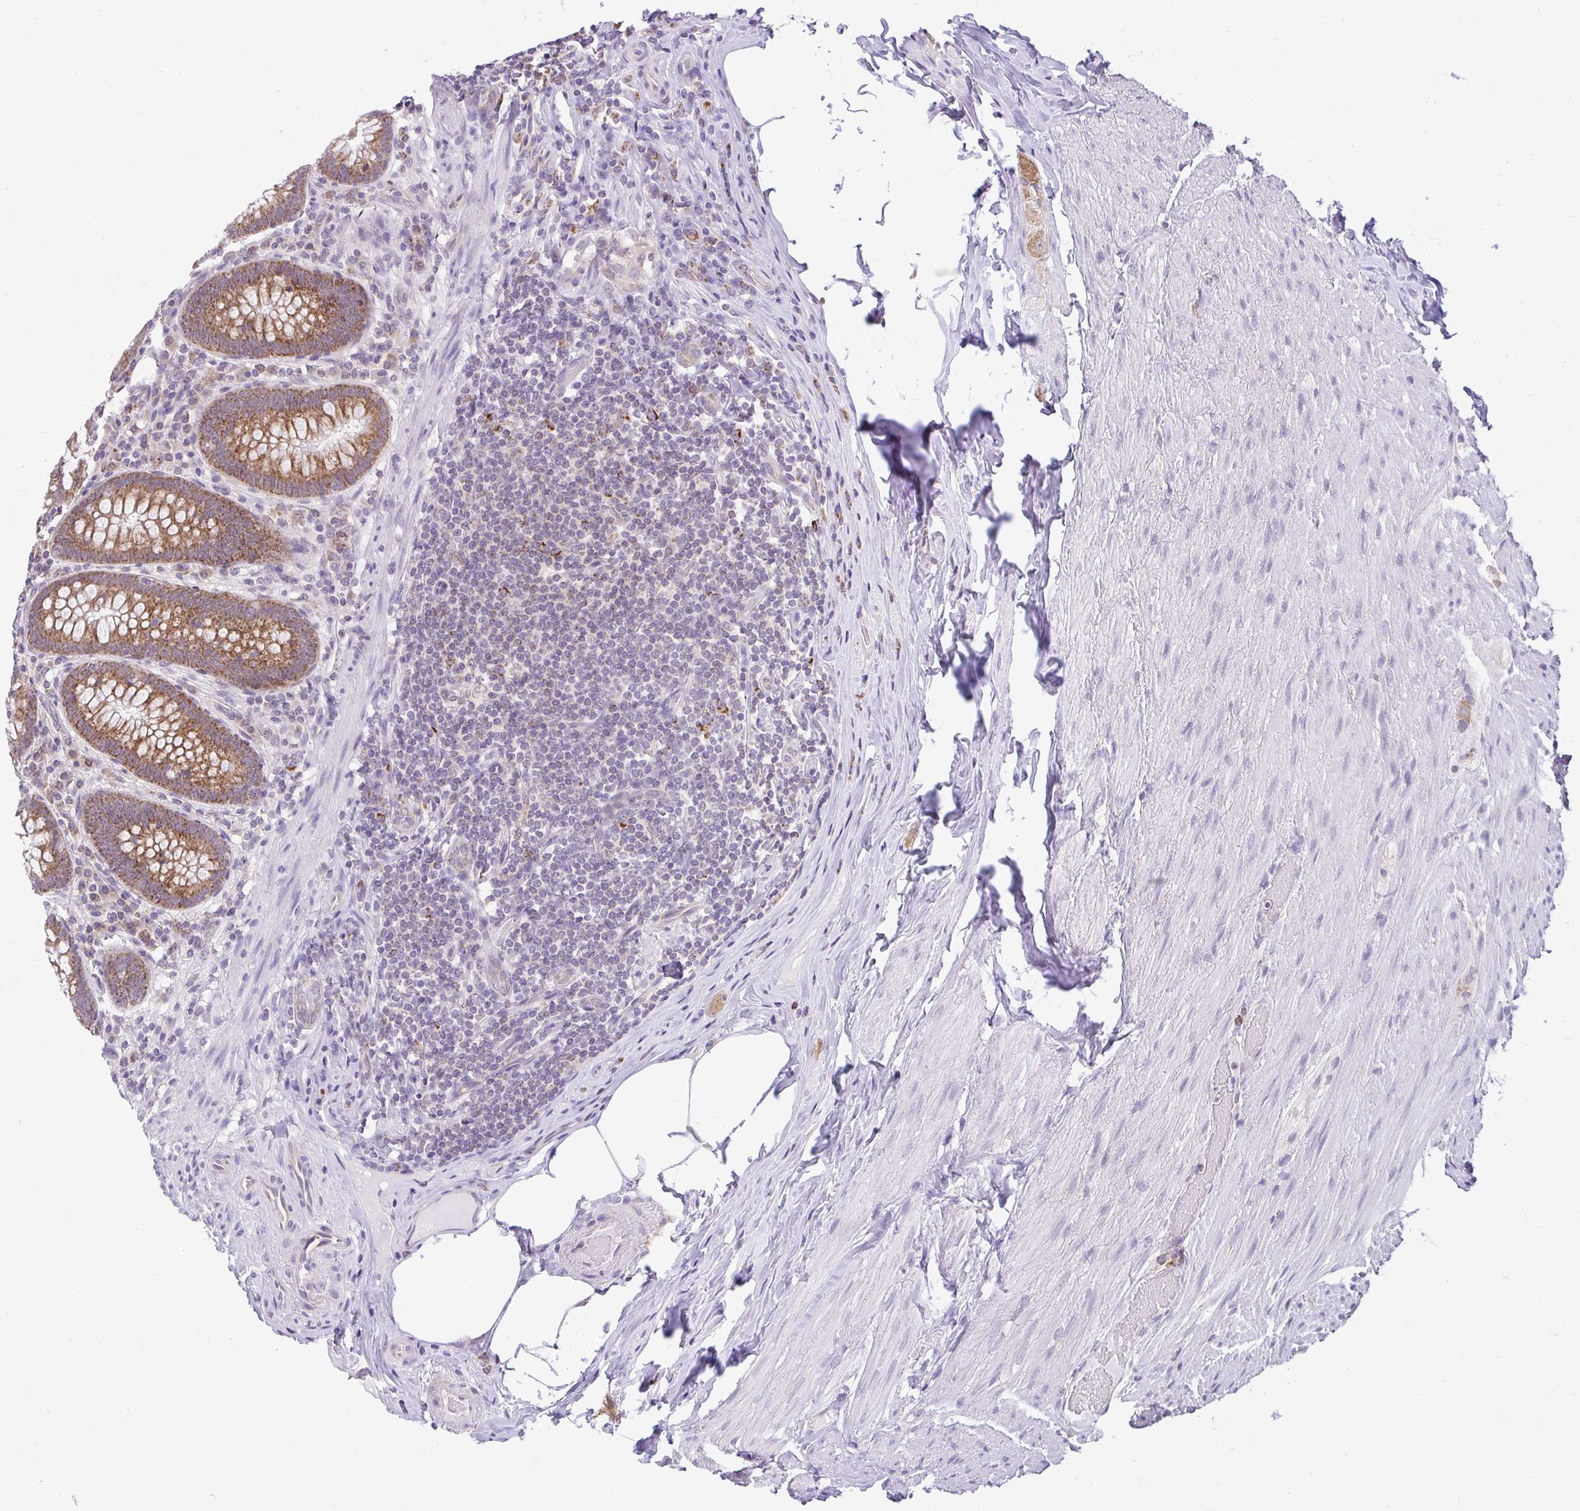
{"staining": {"intensity": "moderate", "quantity": ">75%", "location": "cytoplasmic/membranous"}, "tissue": "appendix", "cell_type": "Glandular cells", "image_type": "normal", "snomed": [{"axis": "morphology", "description": "Normal tissue, NOS"}, {"axis": "topography", "description": "Appendix"}], "caption": "Immunohistochemistry (IHC) photomicrograph of normal appendix: appendix stained using immunohistochemistry demonstrates medium levels of moderate protein expression localized specifically in the cytoplasmic/membranous of glandular cells, appearing as a cytoplasmic/membranous brown color.", "gene": "PYCR2", "patient": {"sex": "male", "age": 71}}